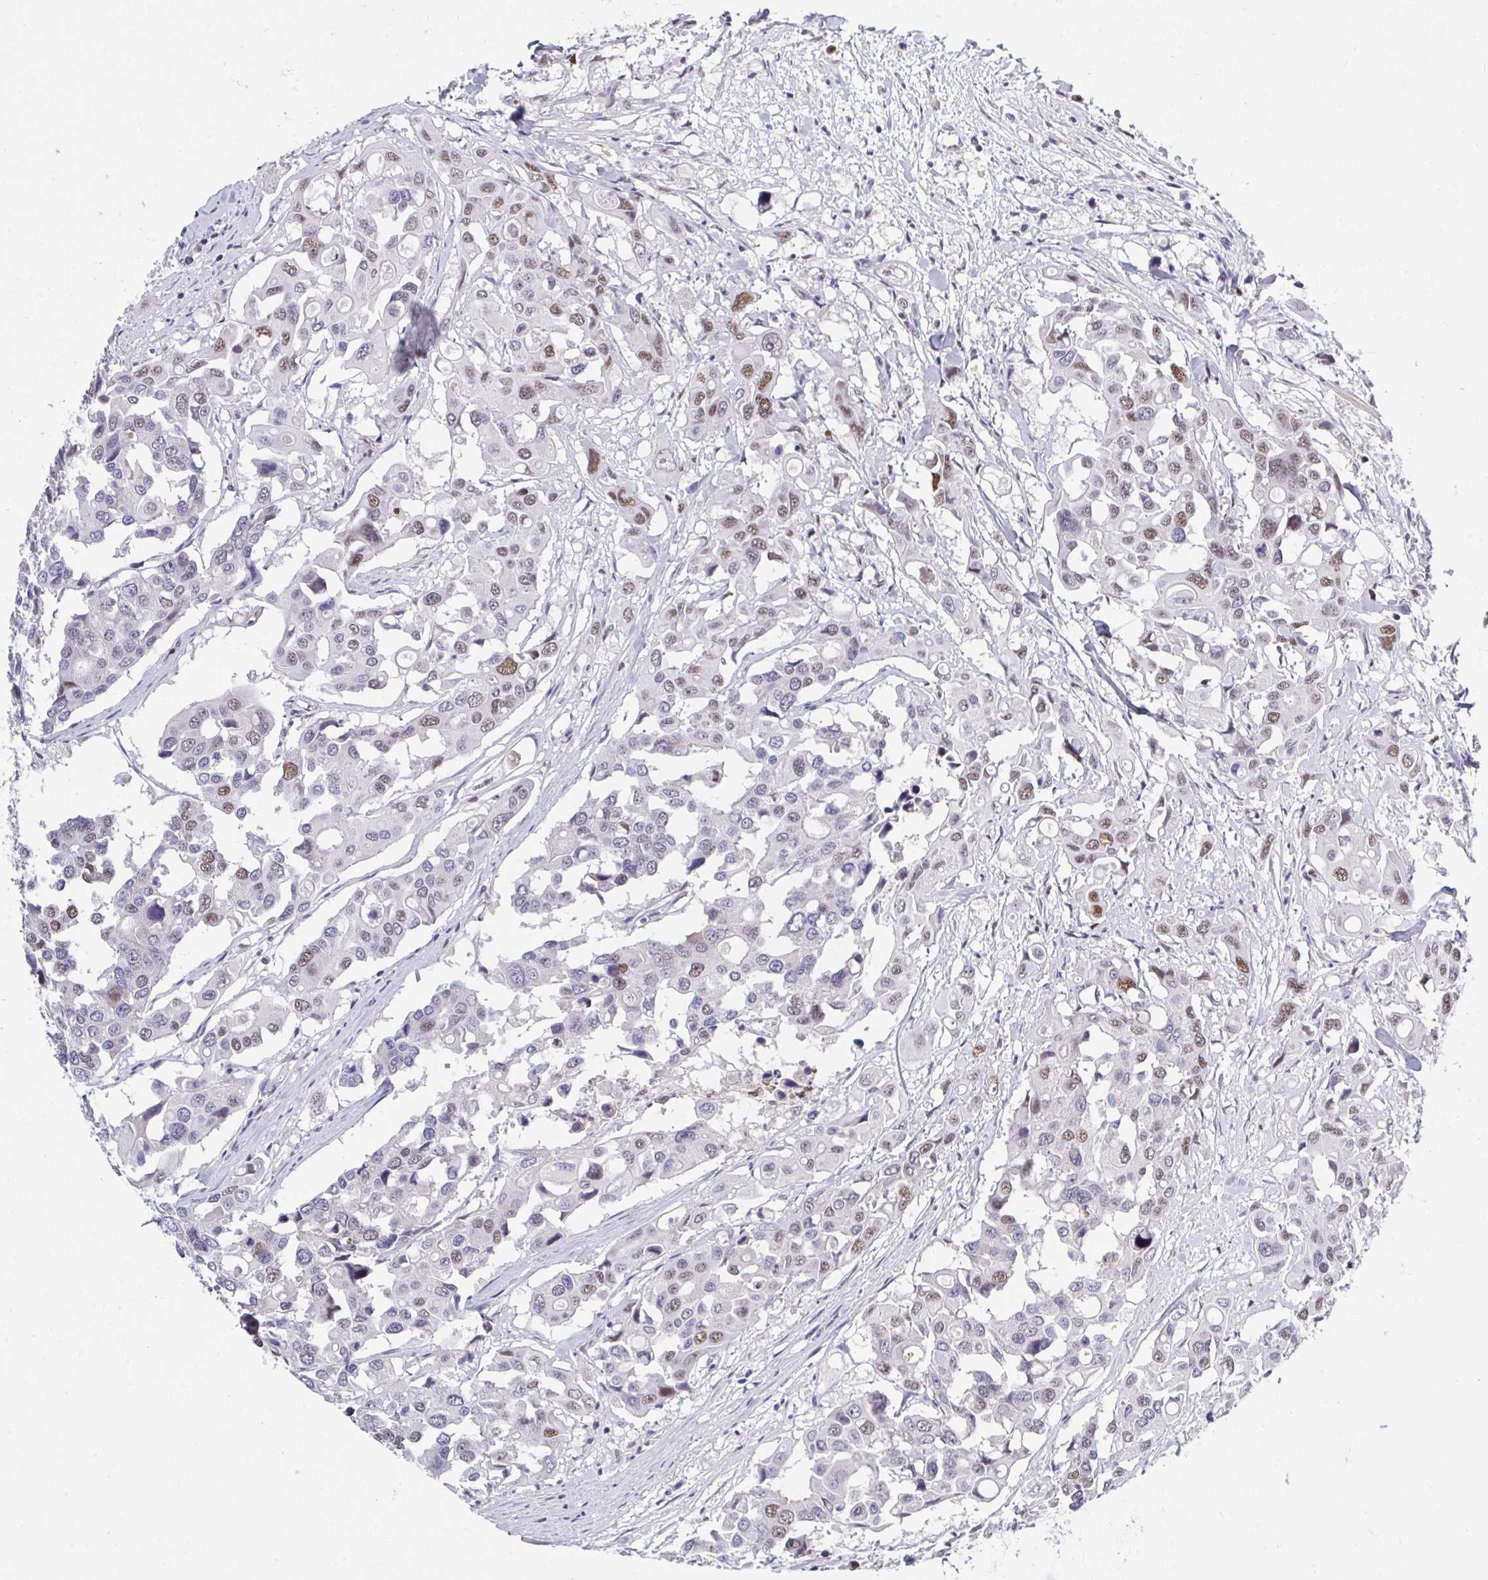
{"staining": {"intensity": "moderate", "quantity": "25%-75%", "location": "nuclear"}, "tissue": "colorectal cancer", "cell_type": "Tumor cells", "image_type": "cancer", "snomed": [{"axis": "morphology", "description": "Adenocarcinoma, NOS"}, {"axis": "topography", "description": "Colon"}], "caption": "Colorectal cancer (adenocarcinoma) stained with immunohistochemistry exhibits moderate nuclear staining in about 25%-75% of tumor cells.", "gene": "JDP2", "patient": {"sex": "male", "age": 77}}